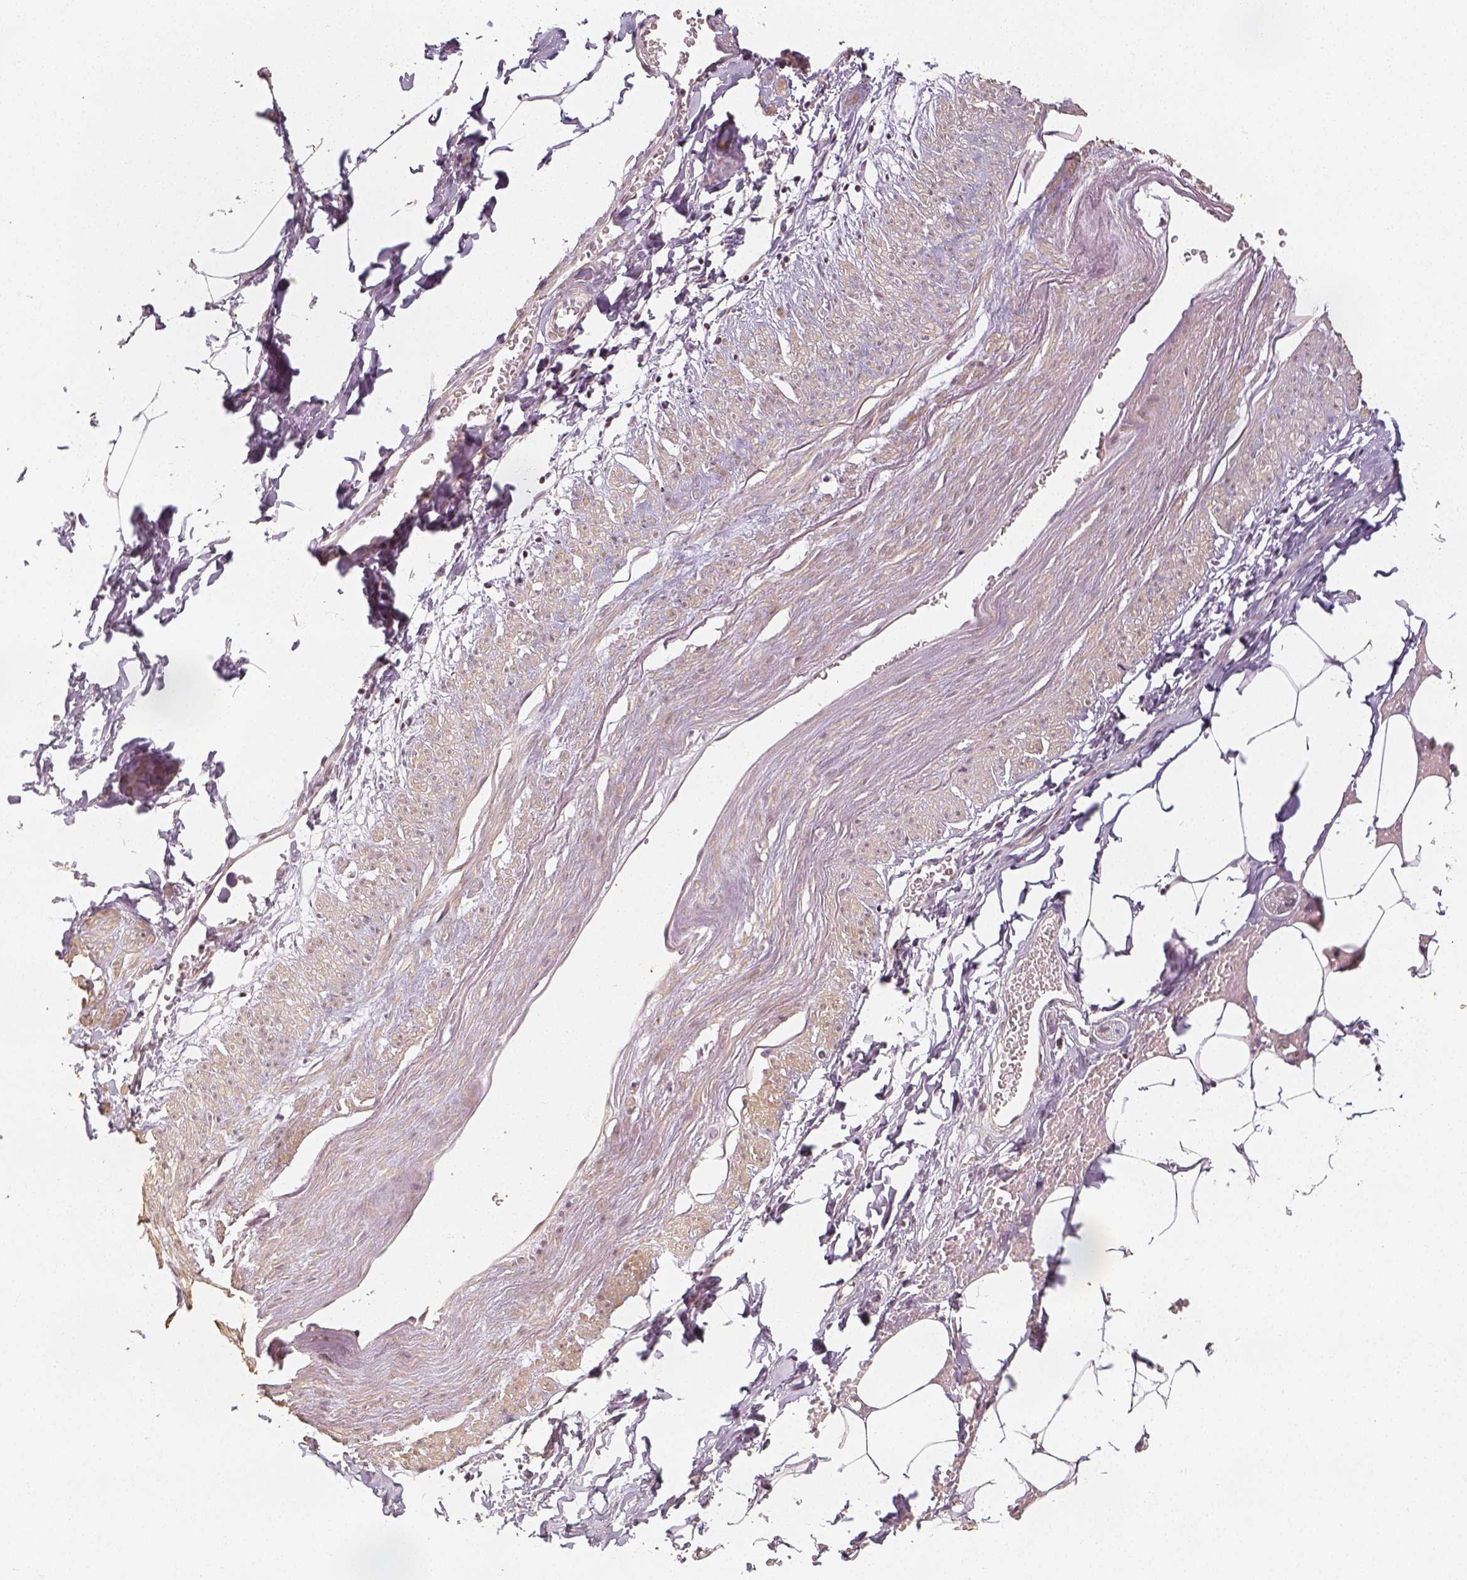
{"staining": {"intensity": "negative", "quantity": "none", "location": "none"}, "tissue": "adipose tissue", "cell_type": "Adipocytes", "image_type": "normal", "snomed": [{"axis": "morphology", "description": "Normal tissue, NOS"}, {"axis": "topography", "description": "Prostate"}, {"axis": "topography", "description": "Peripheral nerve tissue"}], "caption": "This is a histopathology image of immunohistochemistry staining of benign adipose tissue, which shows no staining in adipocytes. (DAB immunohistochemistry, high magnification).", "gene": "HDAC1", "patient": {"sex": "male", "age": 55}}